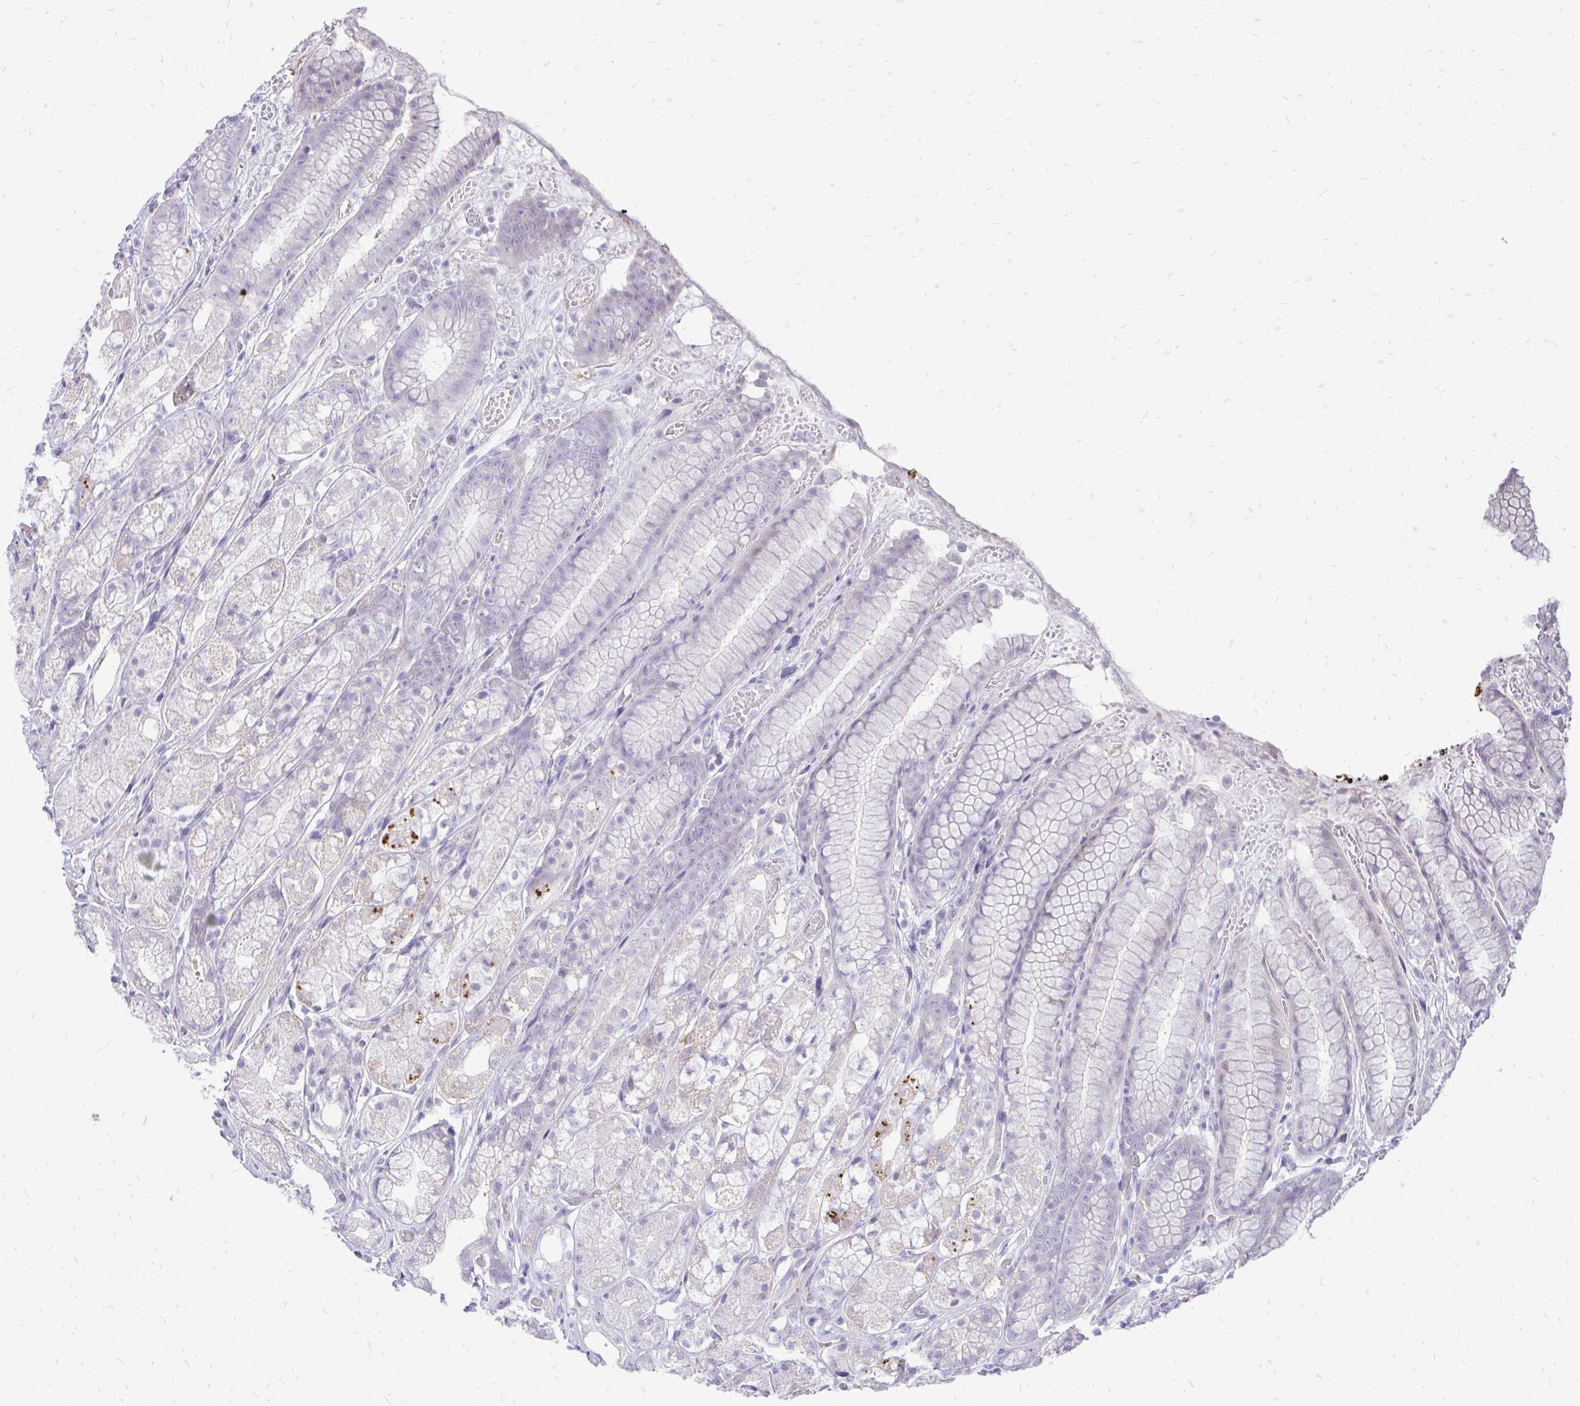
{"staining": {"intensity": "moderate", "quantity": "<25%", "location": "cytoplasmic/membranous"}, "tissue": "stomach", "cell_type": "Glandular cells", "image_type": "normal", "snomed": [{"axis": "morphology", "description": "Normal tissue, NOS"}, {"axis": "topography", "description": "Smooth muscle"}, {"axis": "topography", "description": "Stomach"}], "caption": "High-magnification brightfield microscopy of benign stomach stained with DAB (3,3'-diaminobenzidine) (brown) and counterstained with hematoxylin (blue). glandular cells exhibit moderate cytoplasmic/membranous expression is present in about<25% of cells.", "gene": "OR8D1", "patient": {"sex": "male", "age": 70}}